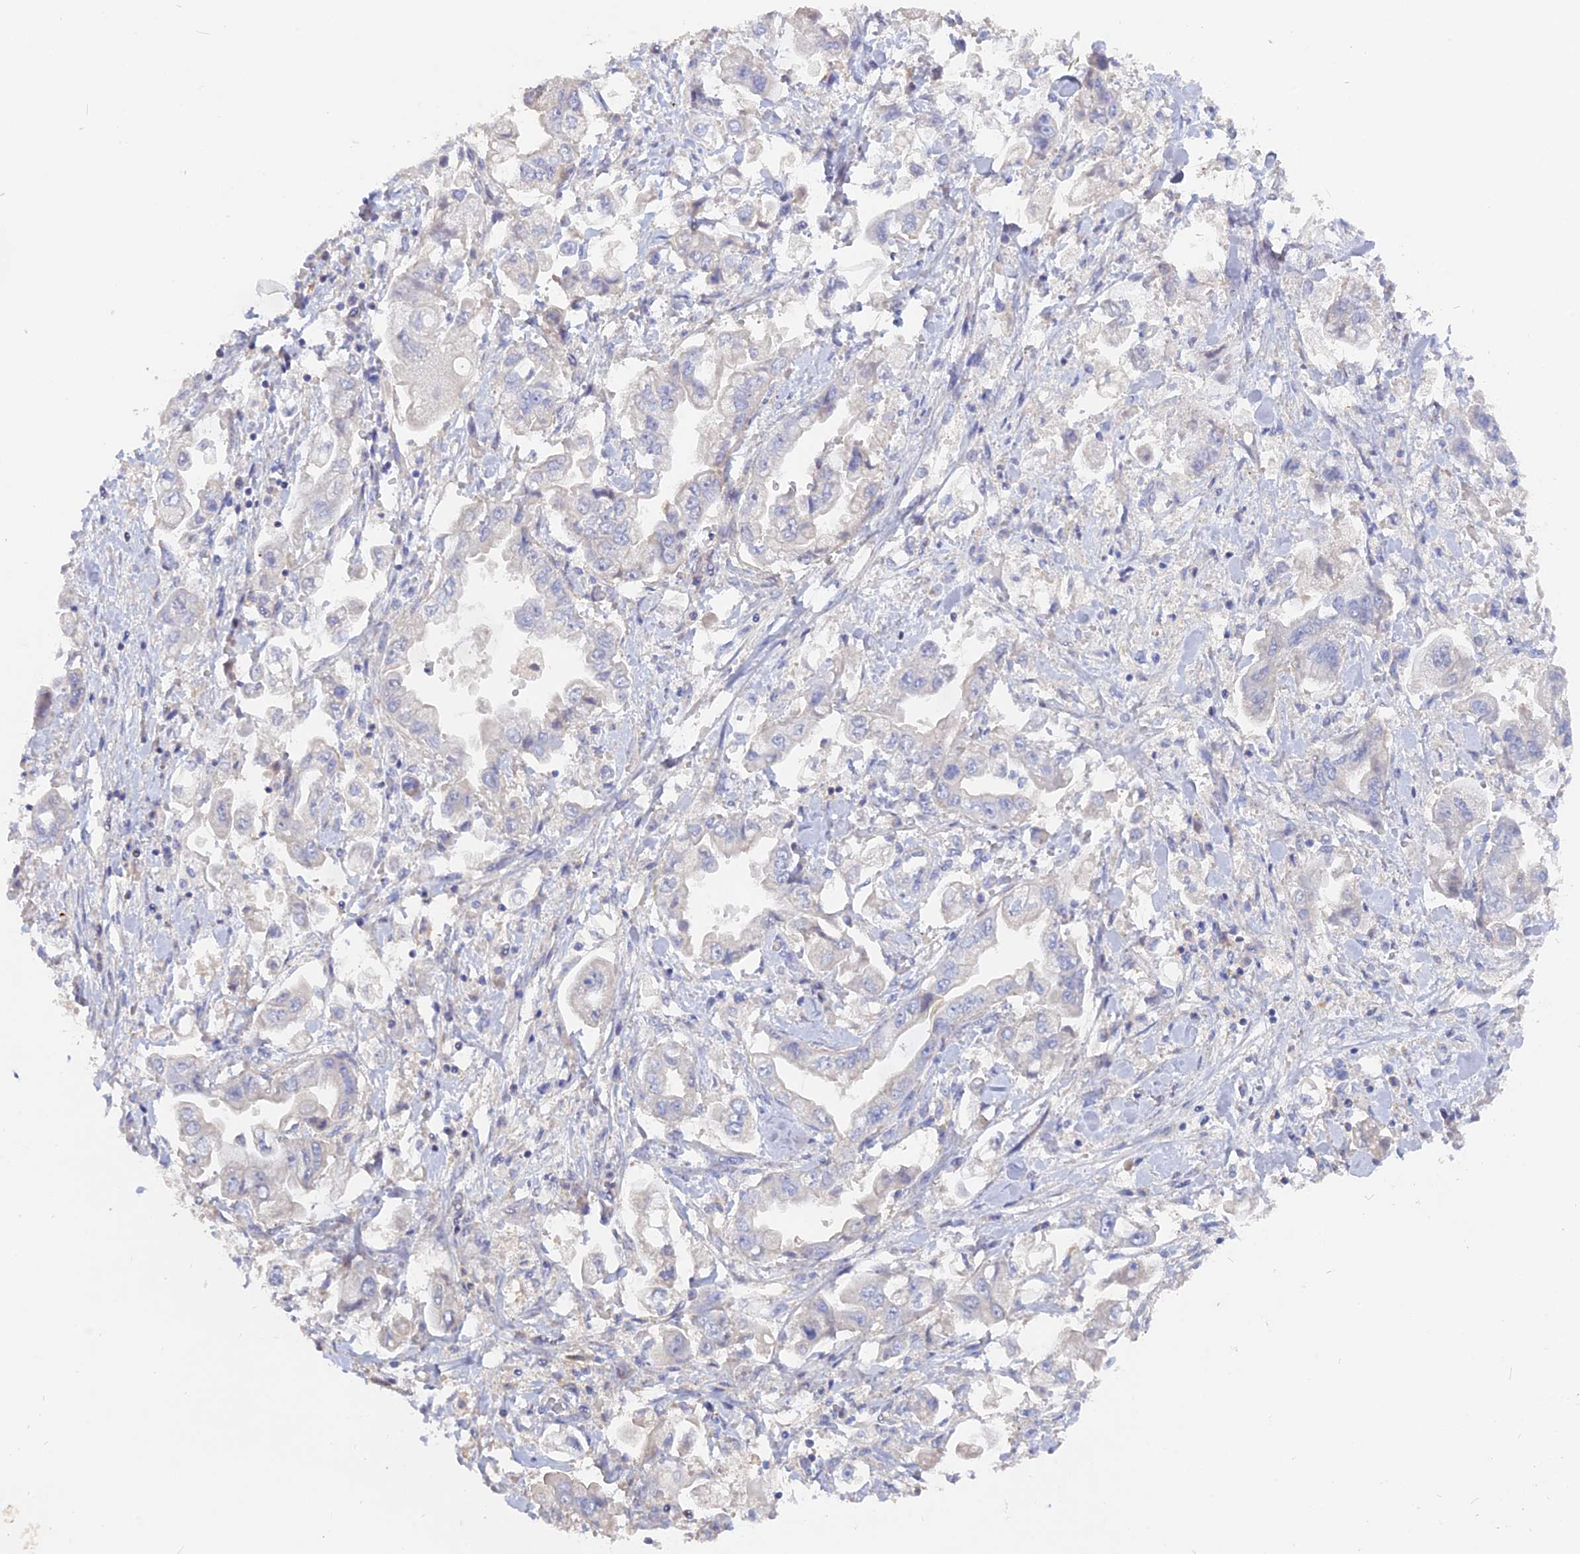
{"staining": {"intensity": "negative", "quantity": "none", "location": "none"}, "tissue": "stomach cancer", "cell_type": "Tumor cells", "image_type": "cancer", "snomed": [{"axis": "morphology", "description": "Adenocarcinoma, NOS"}, {"axis": "topography", "description": "Stomach"}], "caption": "Immunohistochemical staining of human stomach cancer (adenocarcinoma) demonstrates no significant positivity in tumor cells.", "gene": "ADGRA1", "patient": {"sex": "male", "age": 62}}